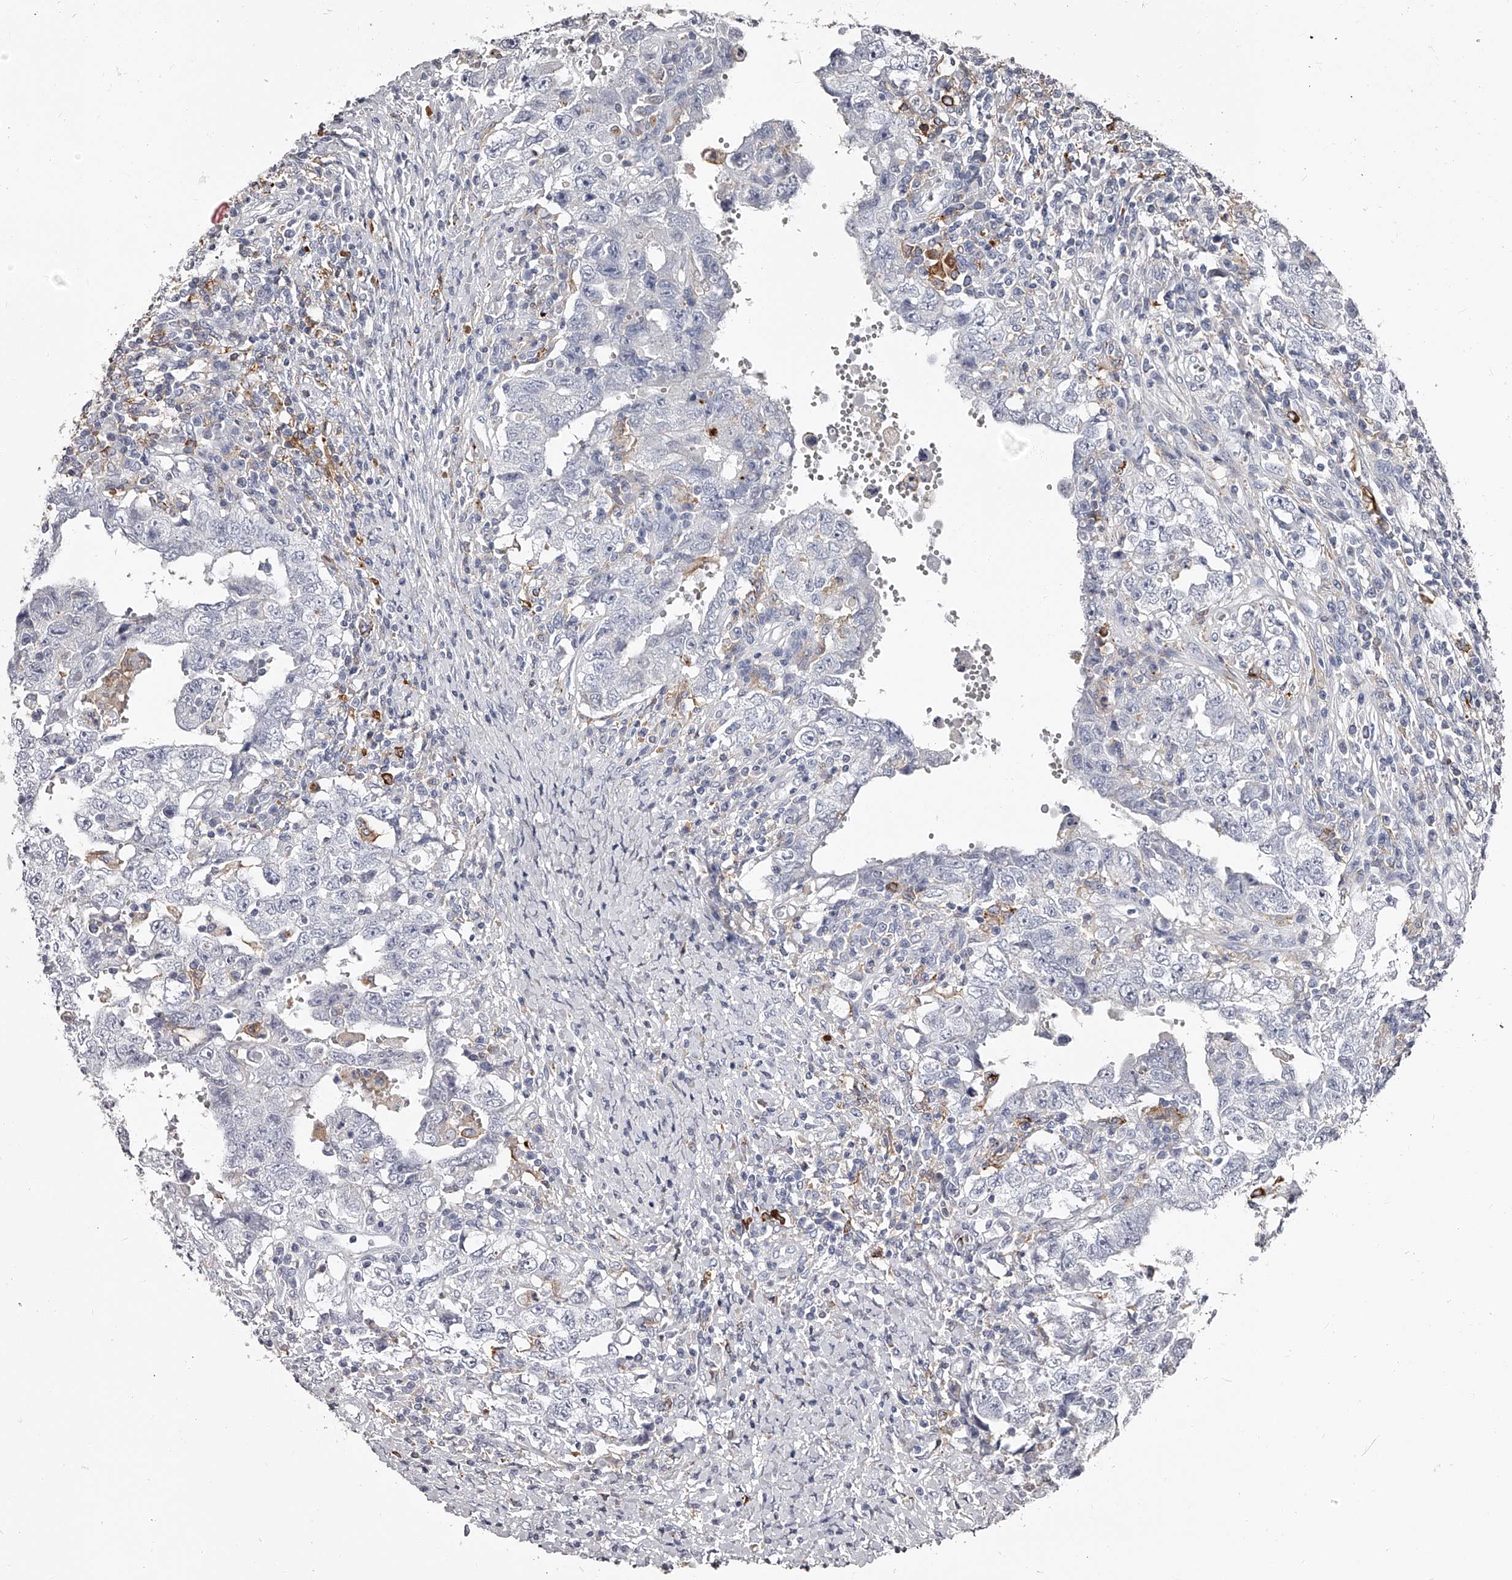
{"staining": {"intensity": "negative", "quantity": "none", "location": "none"}, "tissue": "testis cancer", "cell_type": "Tumor cells", "image_type": "cancer", "snomed": [{"axis": "morphology", "description": "Carcinoma, Embryonal, NOS"}, {"axis": "topography", "description": "Testis"}], "caption": "A photomicrograph of human testis cancer is negative for staining in tumor cells.", "gene": "PACSIN1", "patient": {"sex": "male", "age": 26}}